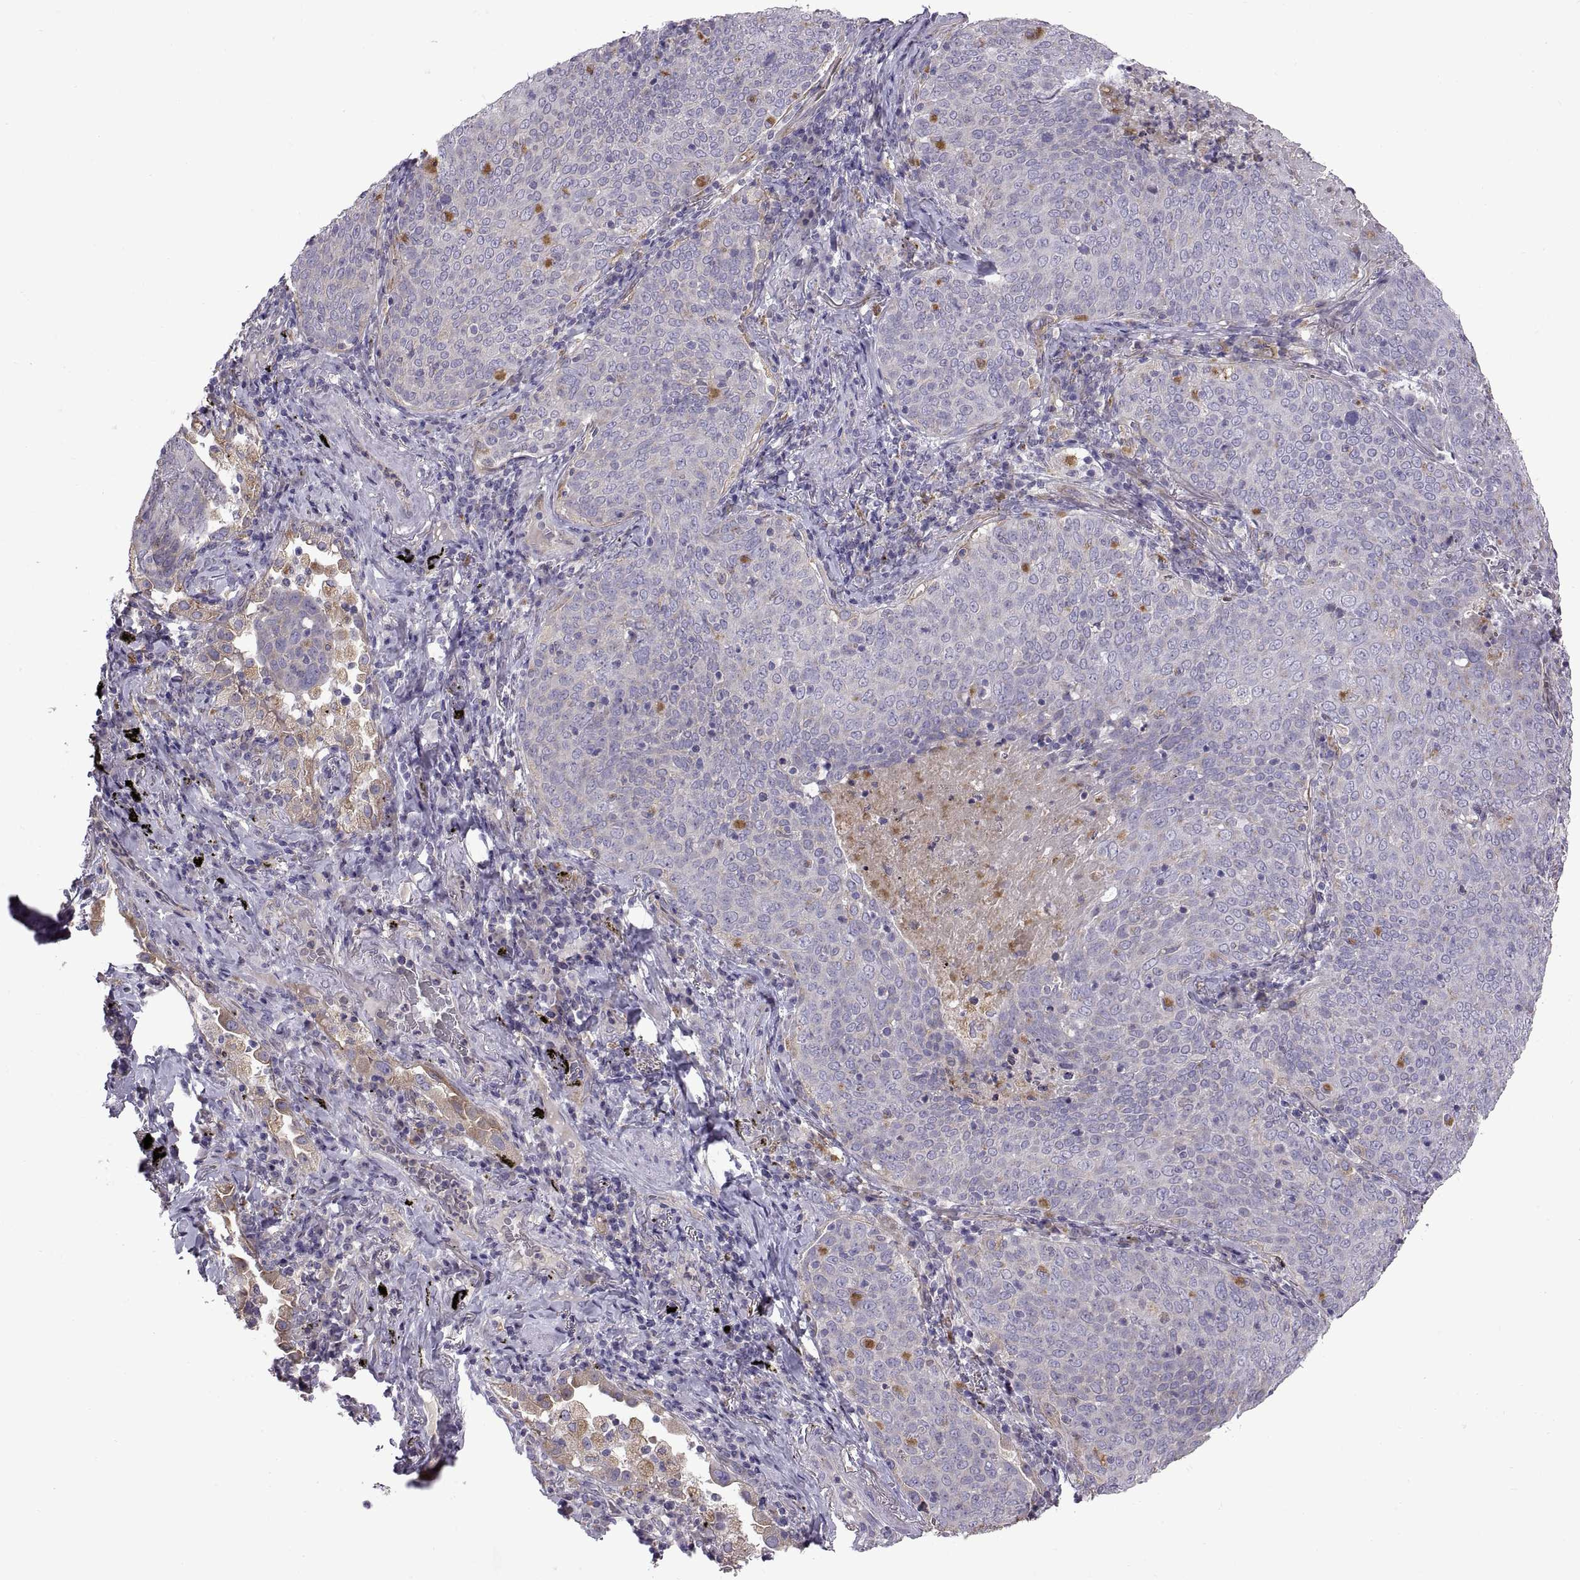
{"staining": {"intensity": "weak", "quantity": "<25%", "location": "cytoplasmic/membranous"}, "tissue": "lung cancer", "cell_type": "Tumor cells", "image_type": "cancer", "snomed": [{"axis": "morphology", "description": "Squamous cell carcinoma, NOS"}, {"axis": "topography", "description": "Lung"}], "caption": "Micrograph shows no protein staining in tumor cells of lung cancer (squamous cell carcinoma) tissue.", "gene": "ARSL", "patient": {"sex": "male", "age": 82}}